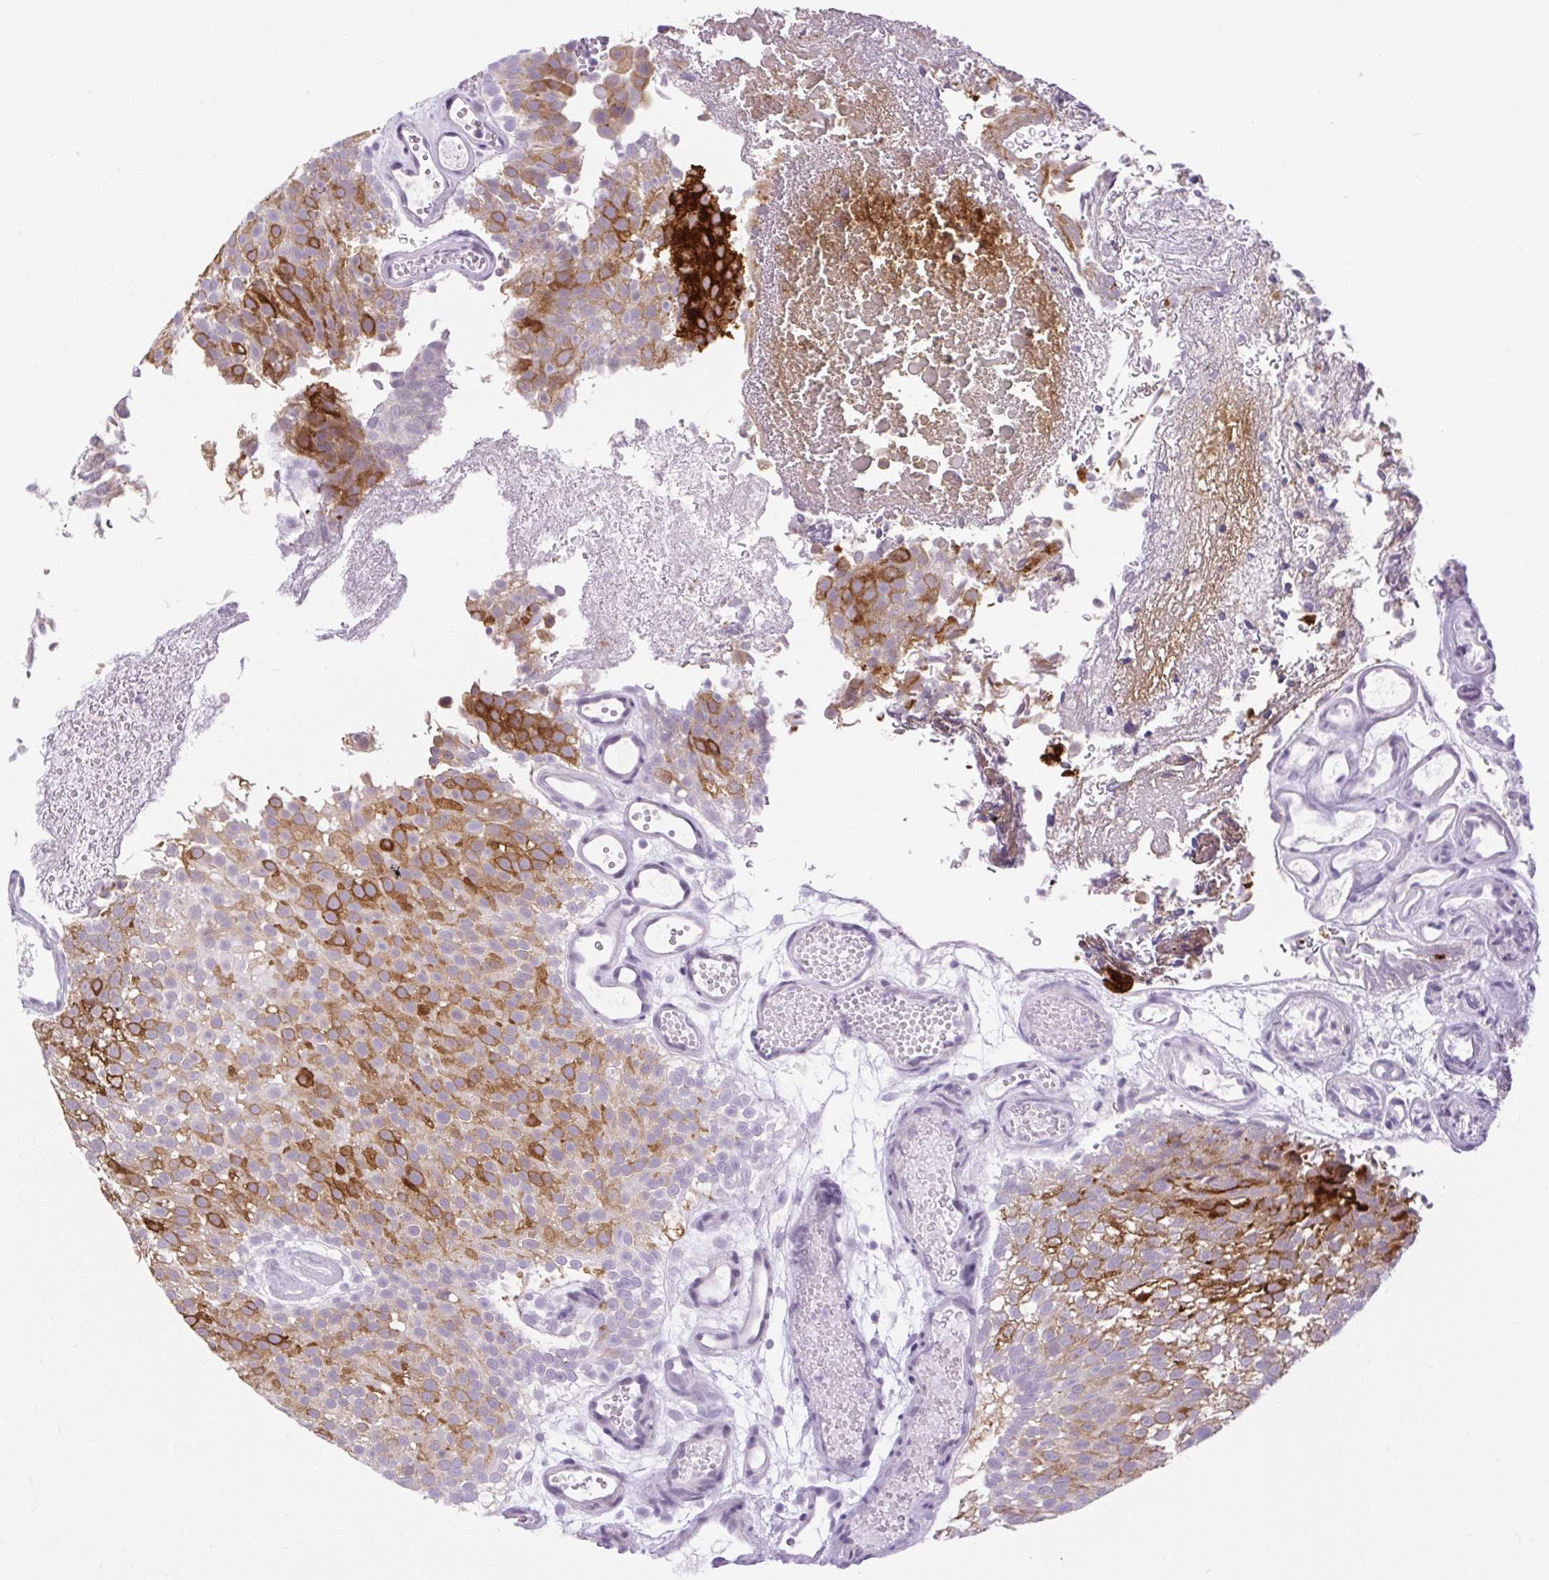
{"staining": {"intensity": "strong", "quantity": "25%-75%", "location": "cytoplasmic/membranous"}, "tissue": "urothelial cancer", "cell_type": "Tumor cells", "image_type": "cancer", "snomed": [{"axis": "morphology", "description": "Urothelial carcinoma, Low grade"}, {"axis": "topography", "description": "Urinary bladder"}], "caption": "Protein staining of urothelial cancer tissue exhibits strong cytoplasmic/membranous positivity in about 25%-75% of tumor cells.", "gene": "BCAS1", "patient": {"sex": "male", "age": 78}}